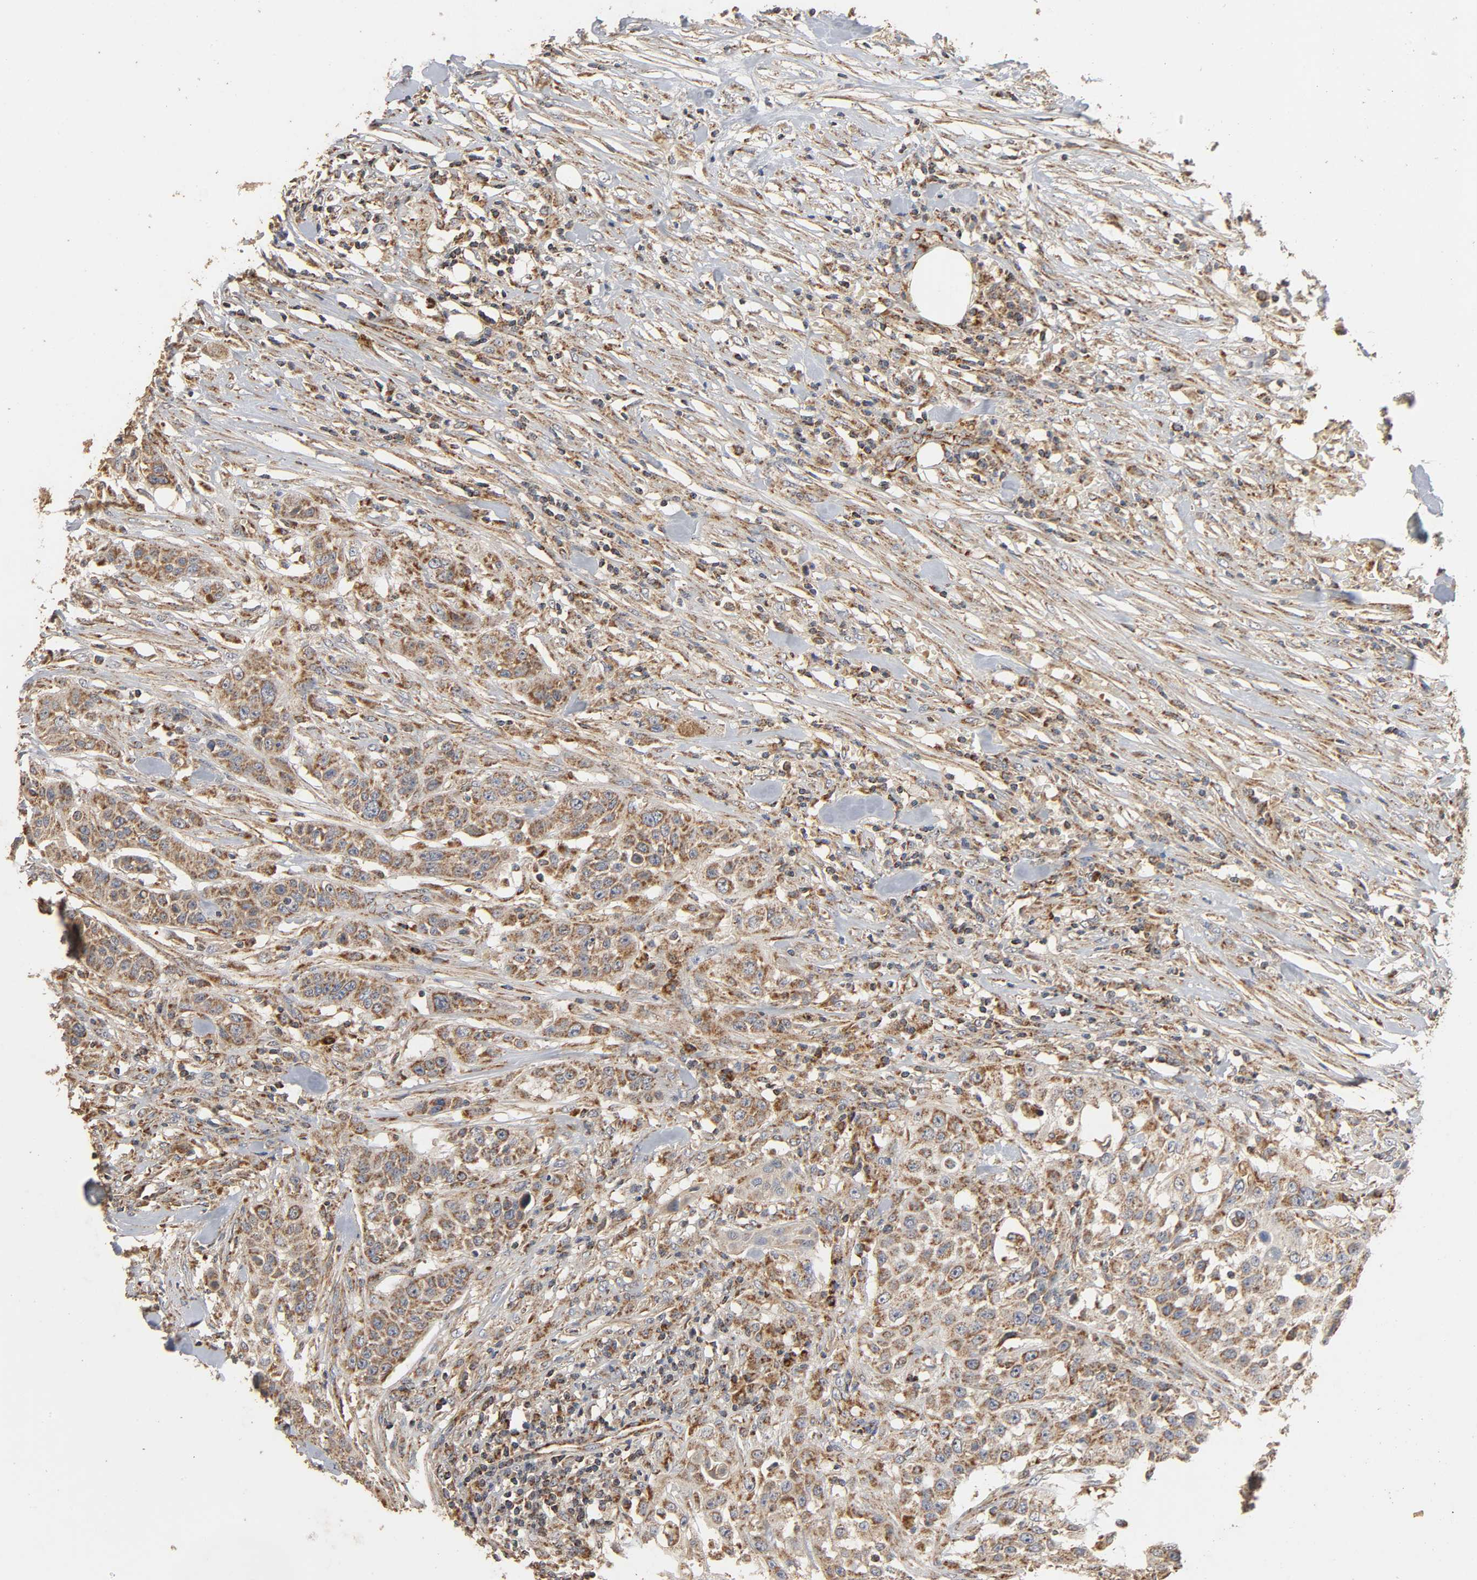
{"staining": {"intensity": "moderate", "quantity": ">75%", "location": "cytoplasmic/membranous"}, "tissue": "urothelial cancer", "cell_type": "Tumor cells", "image_type": "cancer", "snomed": [{"axis": "morphology", "description": "Urothelial carcinoma, High grade"}, {"axis": "topography", "description": "Urinary bladder"}], "caption": "Urothelial cancer was stained to show a protein in brown. There is medium levels of moderate cytoplasmic/membranous positivity in approximately >75% of tumor cells.", "gene": "NDUFS3", "patient": {"sex": "male", "age": 74}}